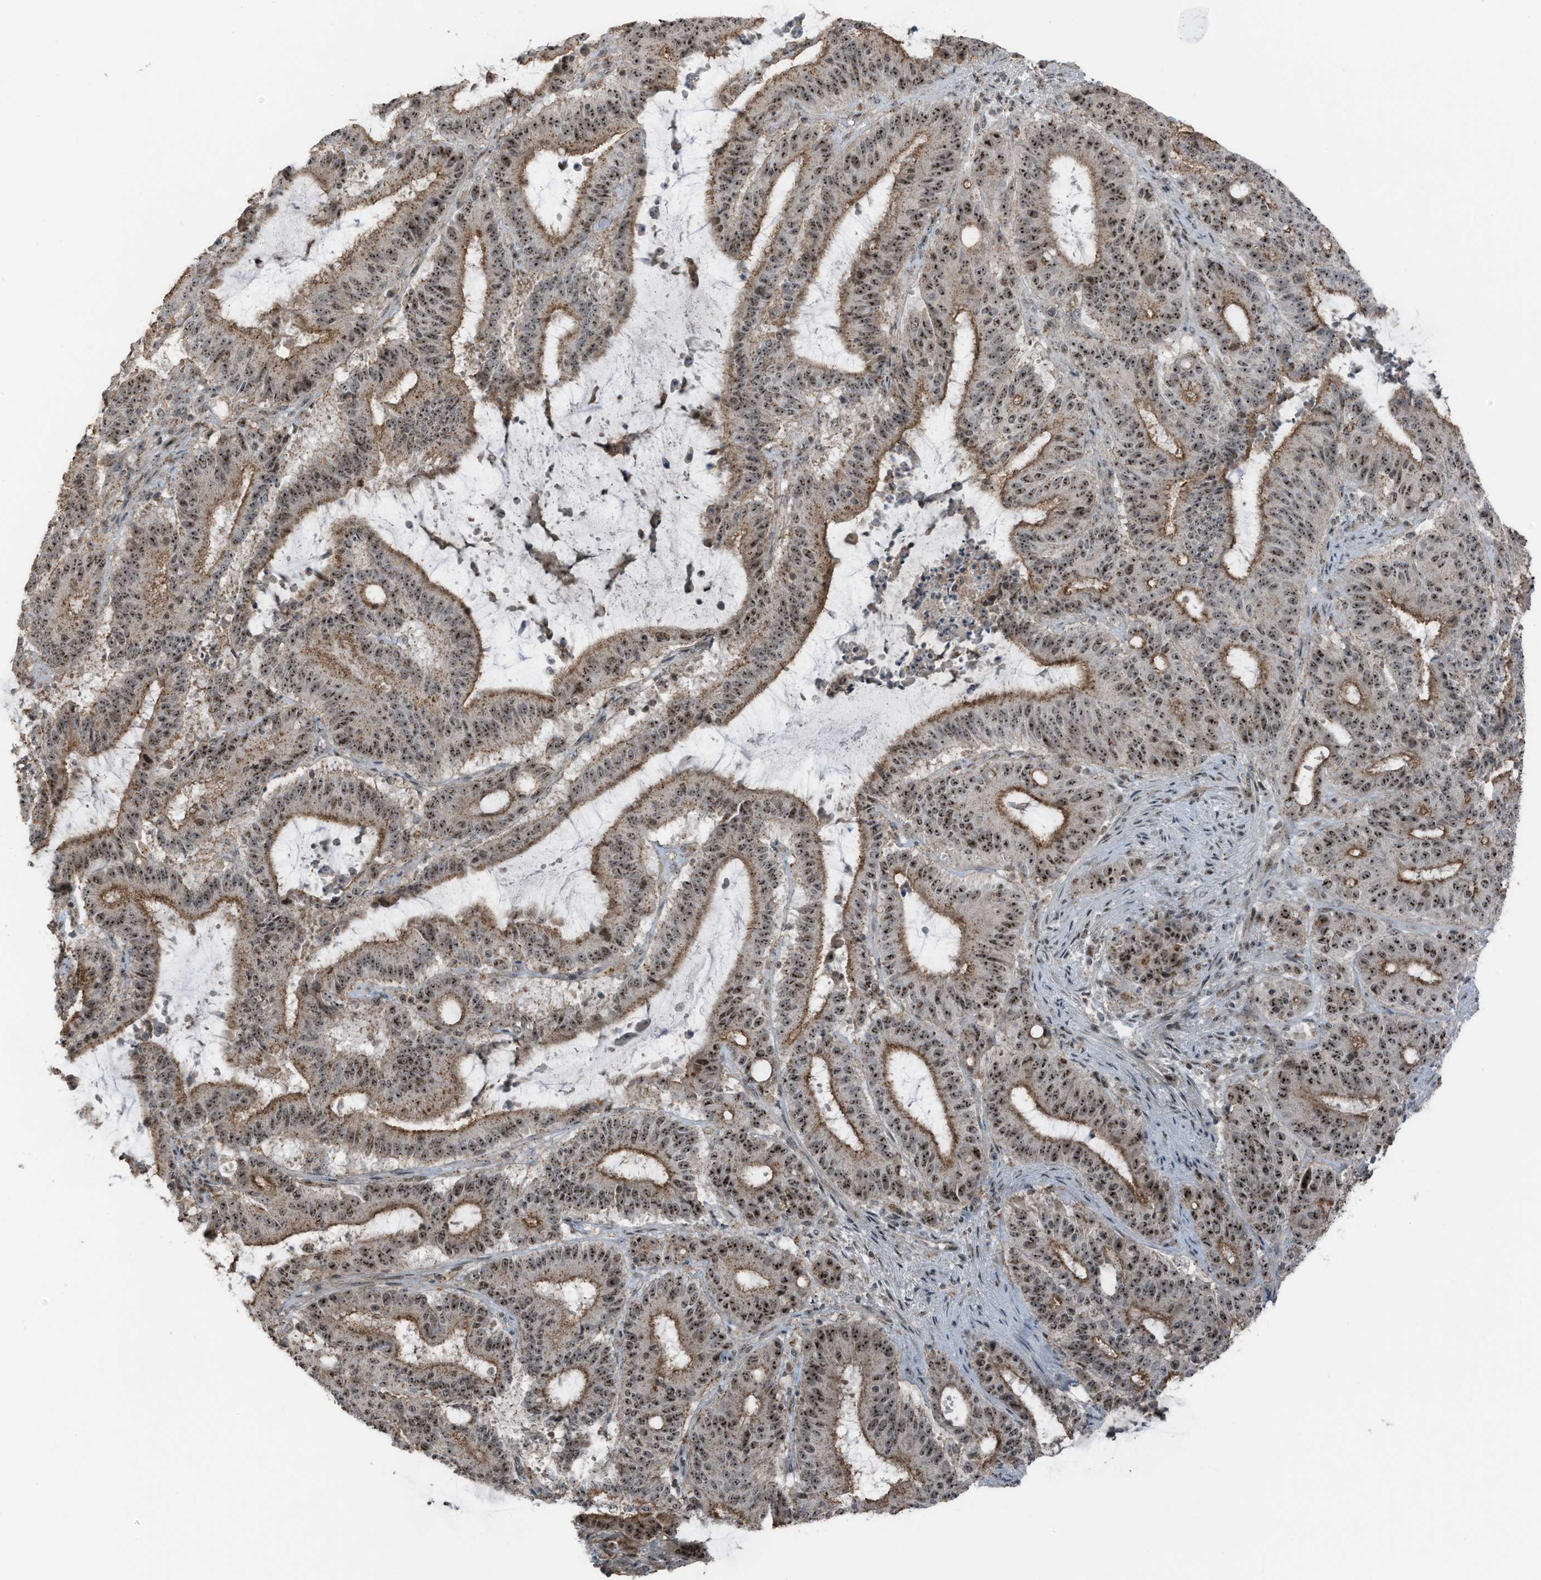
{"staining": {"intensity": "moderate", "quantity": ">75%", "location": "cytoplasmic/membranous,nuclear"}, "tissue": "liver cancer", "cell_type": "Tumor cells", "image_type": "cancer", "snomed": [{"axis": "morphology", "description": "Normal tissue, NOS"}, {"axis": "morphology", "description": "Cholangiocarcinoma"}, {"axis": "topography", "description": "Liver"}, {"axis": "topography", "description": "Peripheral nerve tissue"}], "caption": "Tumor cells demonstrate moderate cytoplasmic/membranous and nuclear positivity in about >75% of cells in liver cancer (cholangiocarcinoma). (brown staining indicates protein expression, while blue staining denotes nuclei).", "gene": "UTP3", "patient": {"sex": "female", "age": 73}}